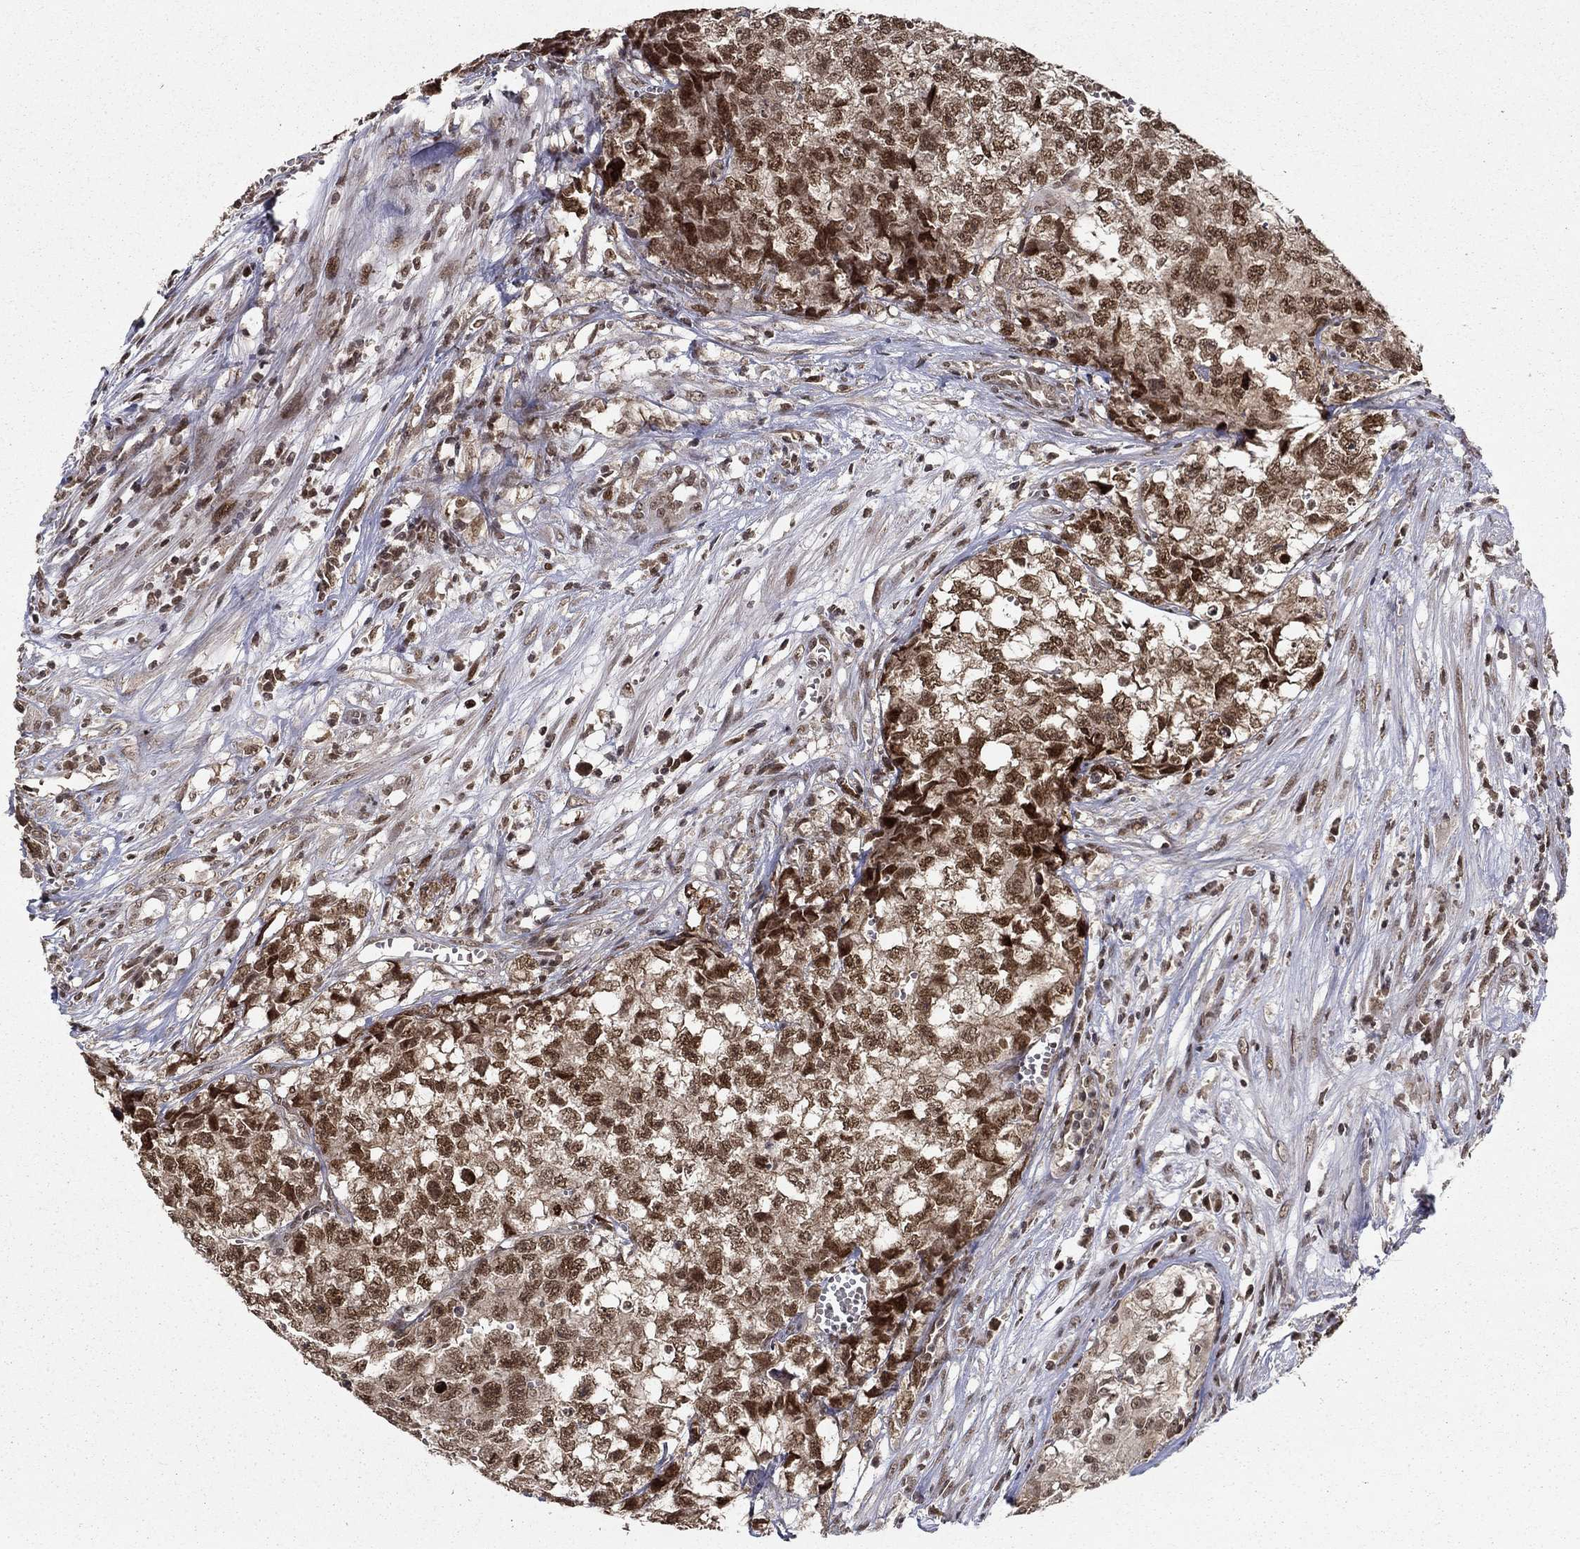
{"staining": {"intensity": "moderate", "quantity": ">75%", "location": "cytoplasmic/membranous,nuclear"}, "tissue": "testis cancer", "cell_type": "Tumor cells", "image_type": "cancer", "snomed": [{"axis": "morphology", "description": "Seminoma, NOS"}, {"axis": "morphology", "description": "Carcinoma, Embryonal, NOS"}, {"axis": "topography", "description": "Testis"}], "caption": "DAB immunohistochemical staining of human embryonal carcinoma (testis) shows moderate cytoplasmic/membranous and nuclear protein expression in about >75% of tumor cells.", "gene": "CDCA7L", "patient": {"sex": "male", "age": 22}}